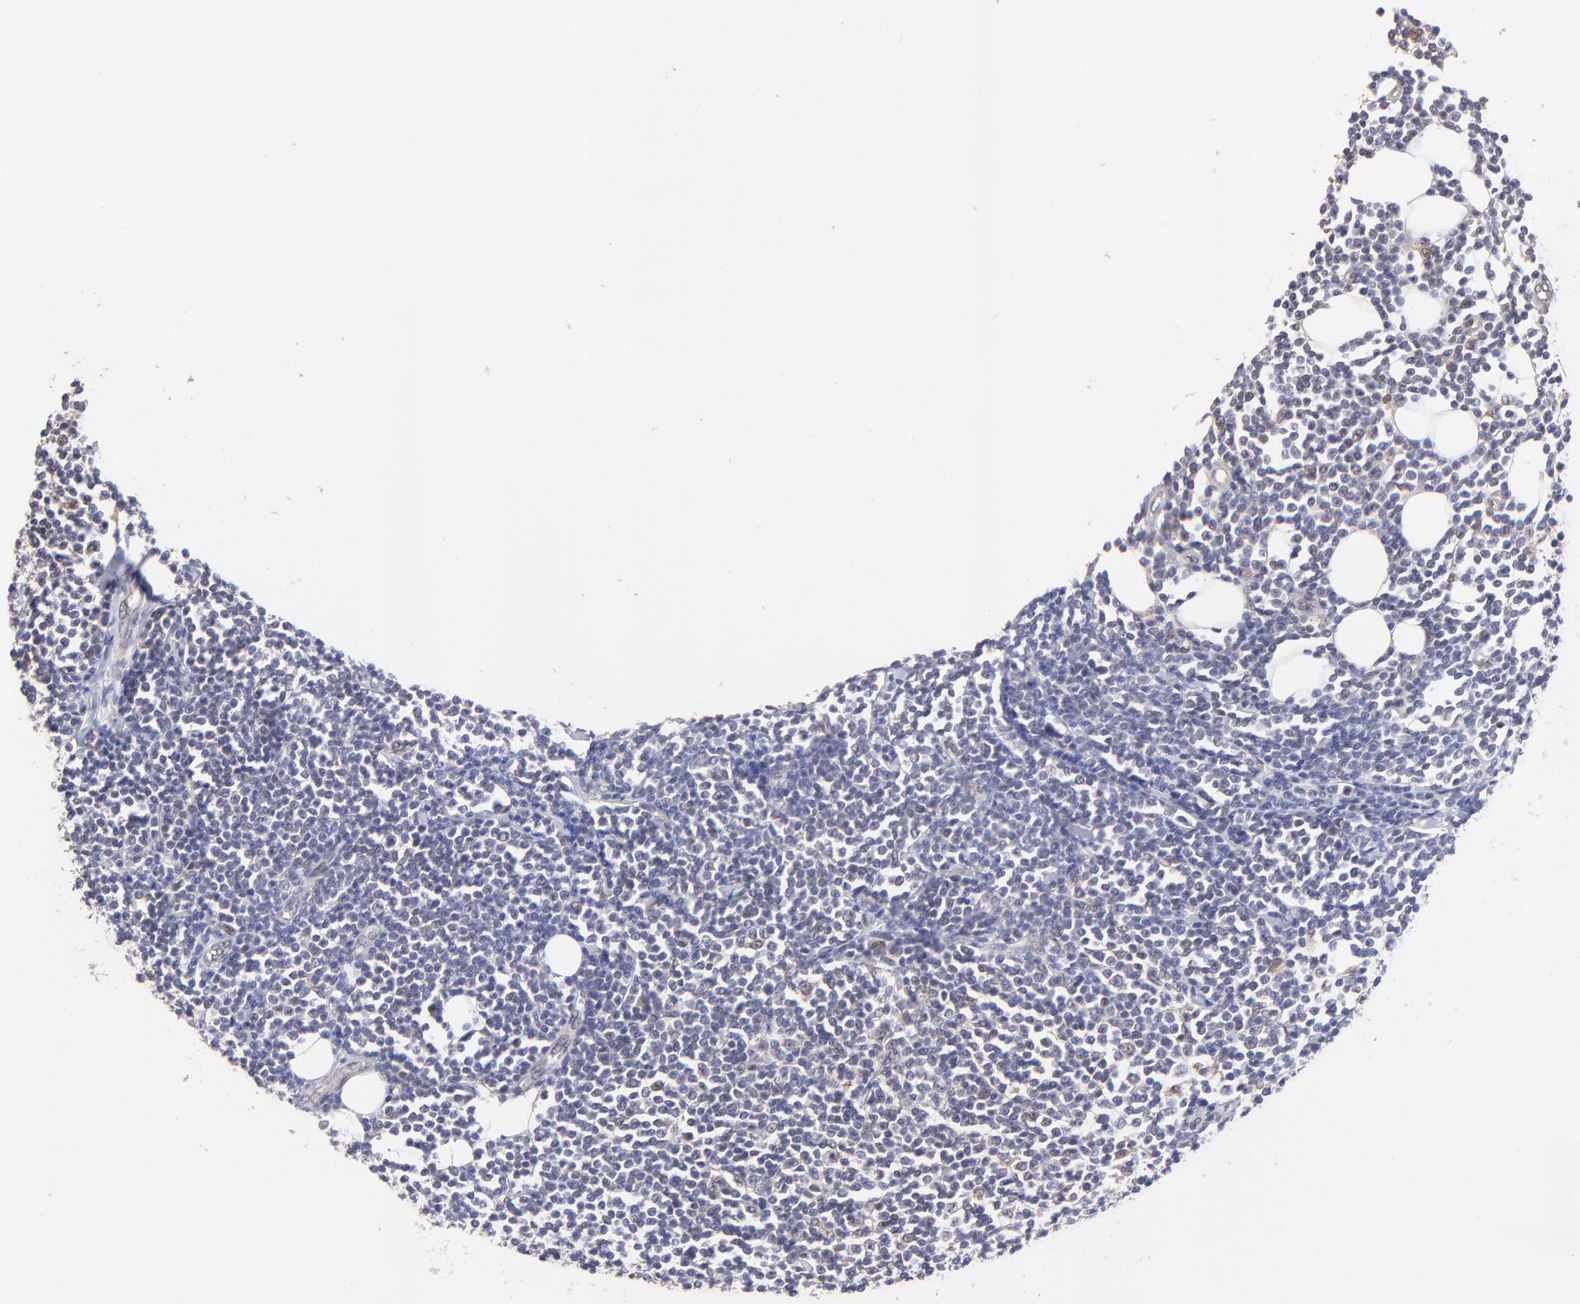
{"staining": {"intensity": "weak", "quantity": "<25%", "location": "cytoplasmic/membranous"}, "tissue": "lymphoma", "cell_type": "Tumor cells", "image_type": "cancer", "snomed": [{"axis": "morphology", "description": "Malignant lymphoma, non-Hodgkin's type, Low grade"}, {"axis": "topography", "description": "Soft tissue"}], "caption": "Immunohistochemistry of human lymphoma demonstrates no staining in tumor cells.", "gene": "ZNF747", "patient": {"sex": "male", "age": 92}}